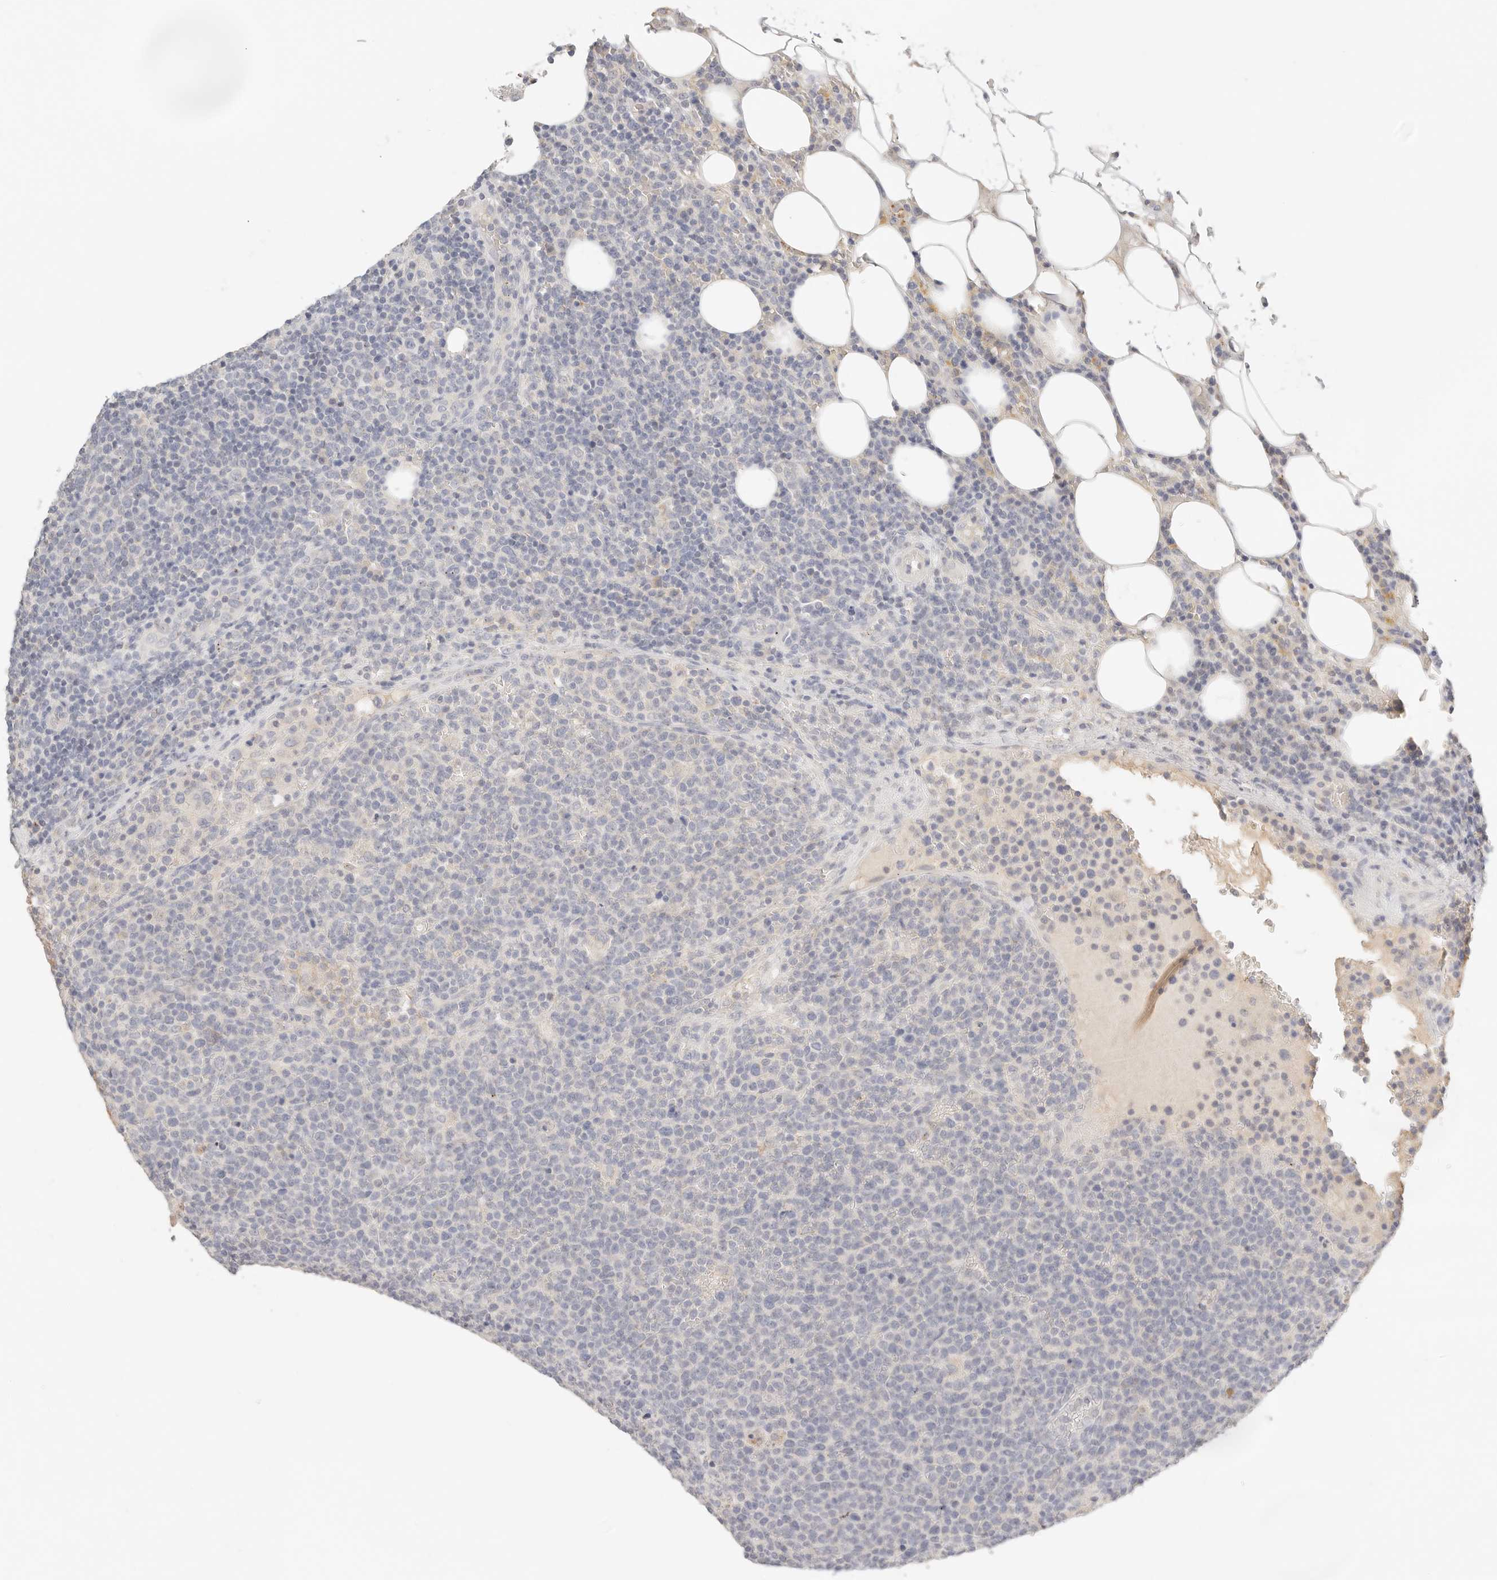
{"staining": {"intensity": "negative", "quantity": "none", "location": "none"}, "tissue": "lymphoma", "cell_type": "Tumor cells", "image_type": "cancer", "snomed": [{"axis": "morphology", "description": "Malignant lymphoma, non-Hodgkin's type, High grade"}, {"axis": "topography", "description": "Lymph node"}], "caption": "An immunohistochemistry (IHC) photomicrograph of malignant lymphoma, non-Hodgkin's type (high-grade) is shown. There is no staining in tumor cells of malignant lymphoma, non-Hodgkin's type (high-grade).", "gene": "CEP120", "patient": {"sex": "male", "age": 61}}